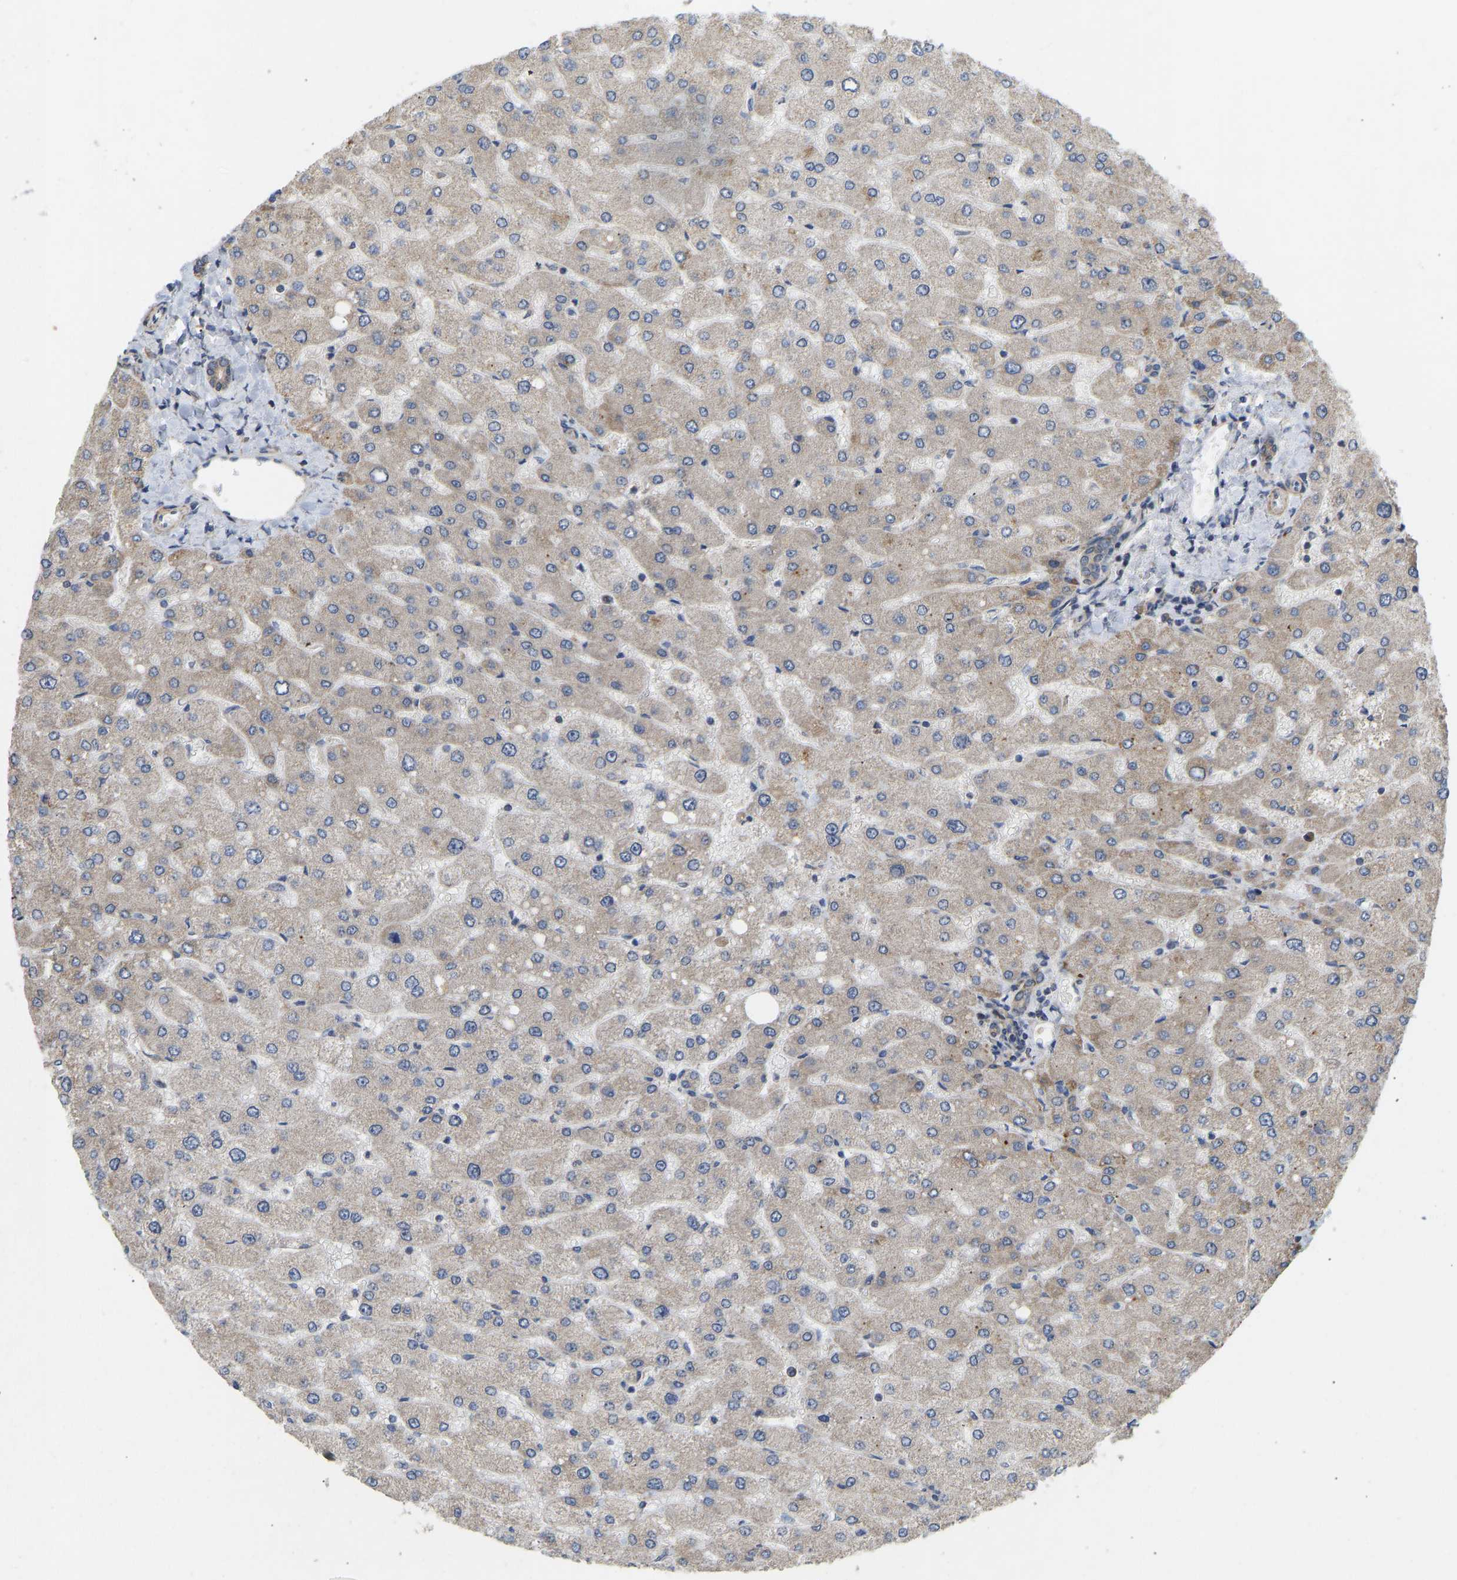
{"staining": {"intensity": "weak", "quantity": "25%-75%", "location": "cytoplasmic/membranous"}, "tissue": "liver", "cell_type": "Cholangiocytes", "image_type": "normal", "snomed": [{"axis": "morphology", "description": "Normal tissue, NOS"}, {"axis": "topography", "description": "Liver"}], "caption": "DAB immunohistochemical staining of normal human liver displays weak cytoplasmic/membranous protein positivity in about 25%-75% of cholangiocytes.", "gene": "HACD2", "patient": {"sex": "male", "age": 55}}